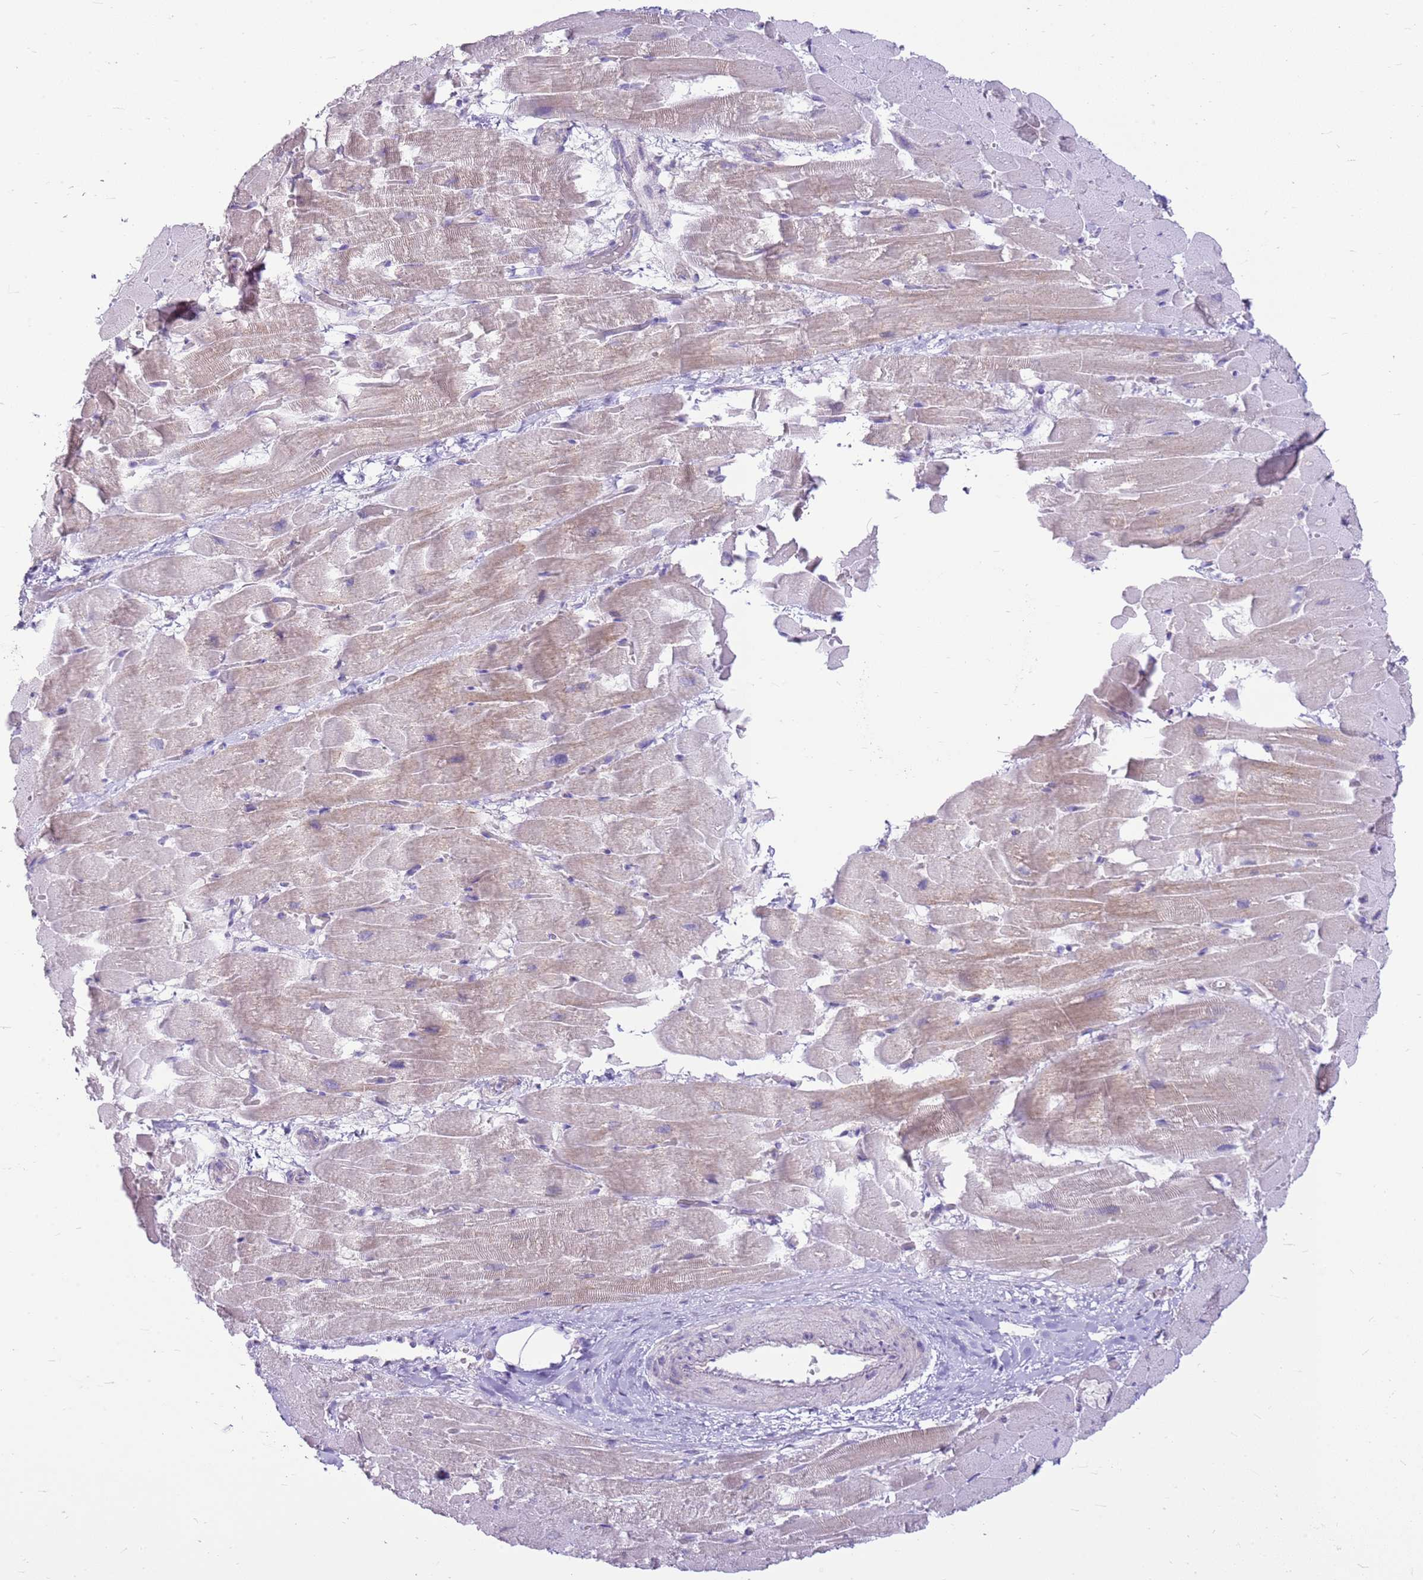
{"staining": {"intensity": "weak", "quantity": "<25%", "location": "cytoplasmic/membranous"}, "tissue": "heart muscle", "cell_type": "Cardiomyocytes", "image_type": "normal", "snomed": [{"axis": "morphology", "description": "Normal tissue, NOS"}, {"axis": "topography", "description": "Heart"}], "caption": "Immunohistochemistry (IHC) micrograph of unremarkable human heart muscle stained for a protein (brown), which demonstrates no expression in cardiomyocytes. (DAB (3,3'-diaminobenzidine) IHC with hematoxylin counter stain).", "gene": "FABP2", "patient": {"sex": "male", "age": 37}}